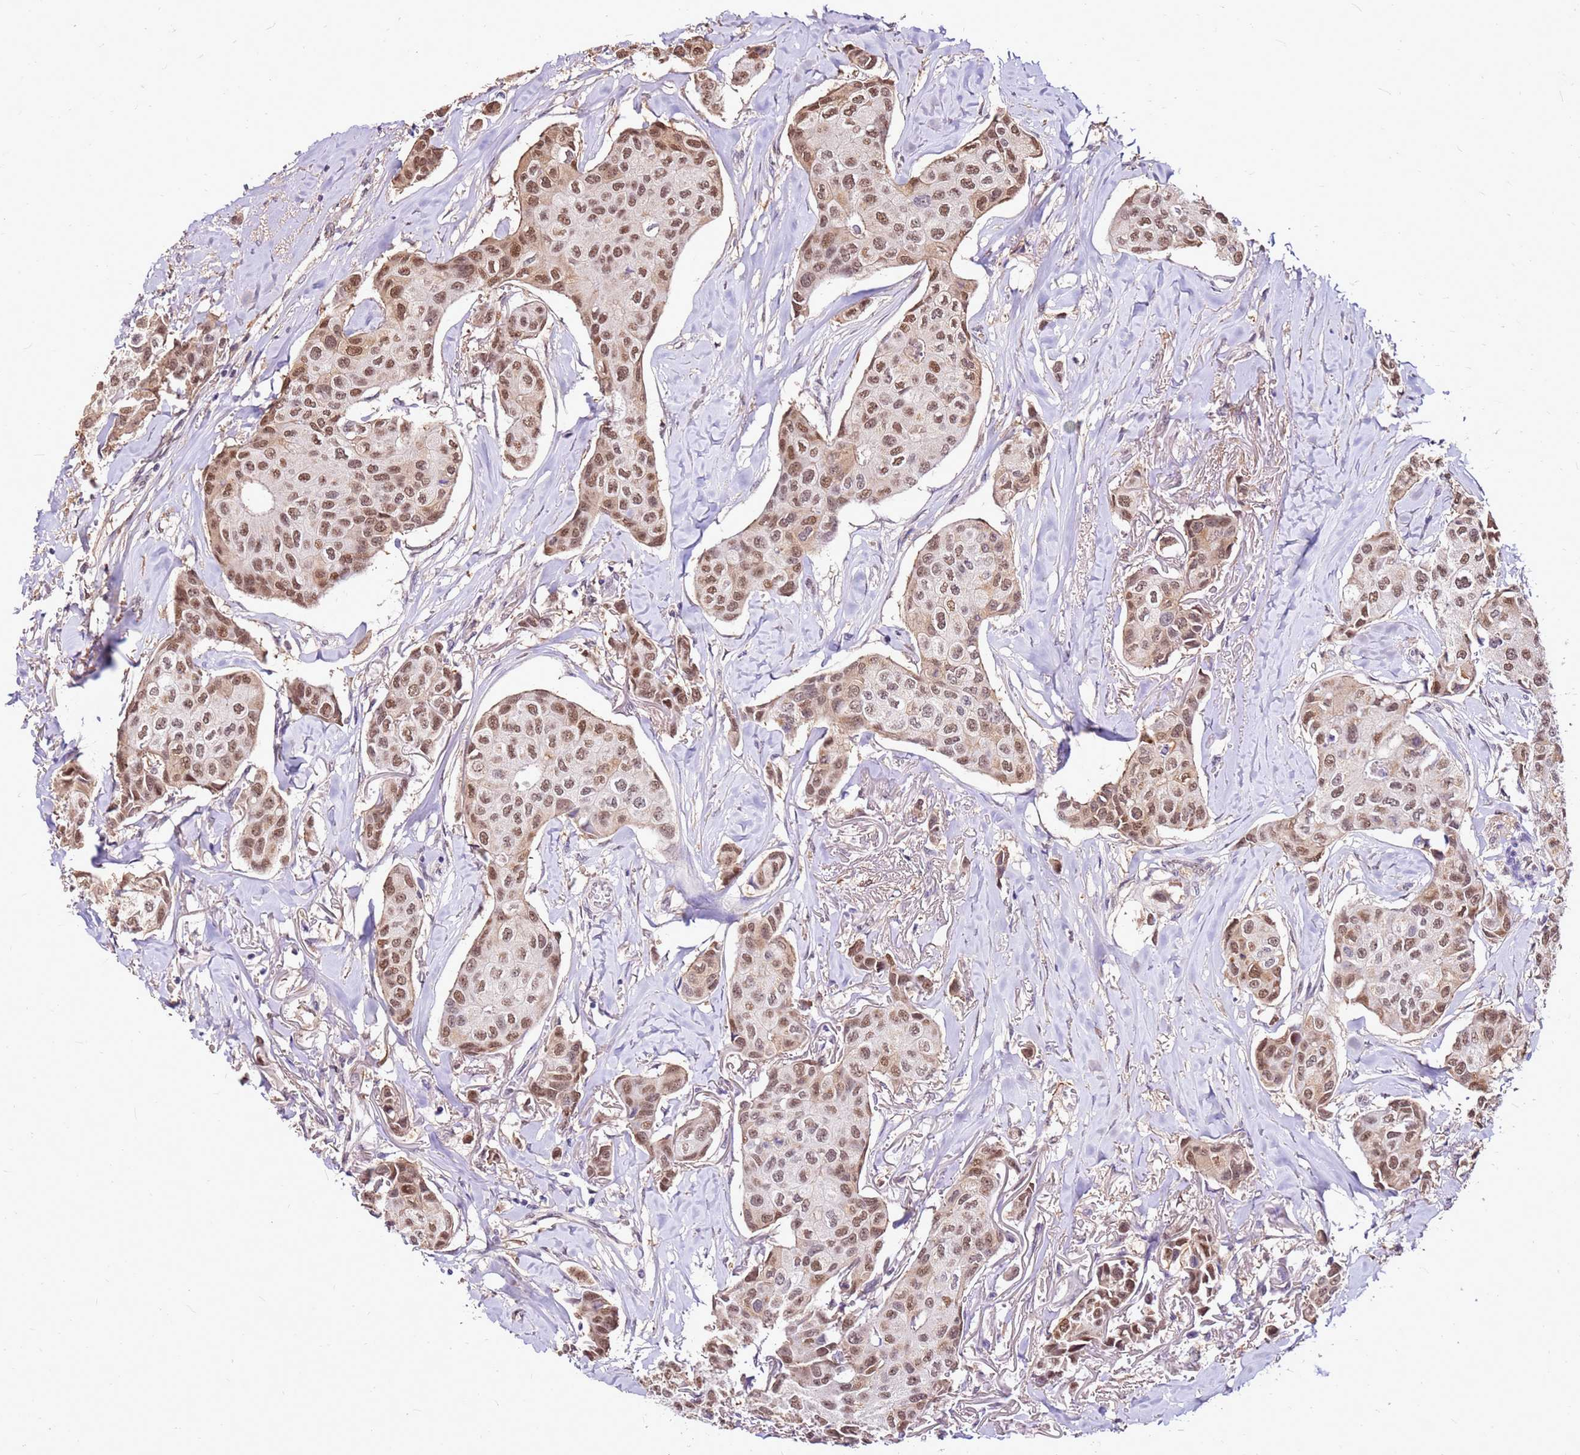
{"staining": {"intensity": "moderate", "quantity": ">75%", "location": "nuclear"}, "tissue": "breast cancer", "cell_type": "Tumor cells", "image_type": "cancer", "snomed": [{"axis": "morphology", "description": "Duct carcinoma"}, {"axis": "topography", "description": "Breast"}], "caption": "The micrograph reveals a brown stain indicating the presence of a protein in the nuclear of tumor cells in breast cancer.", "gene": "ALDH1A3", "patient": {"sex": "female", "age": 80}}